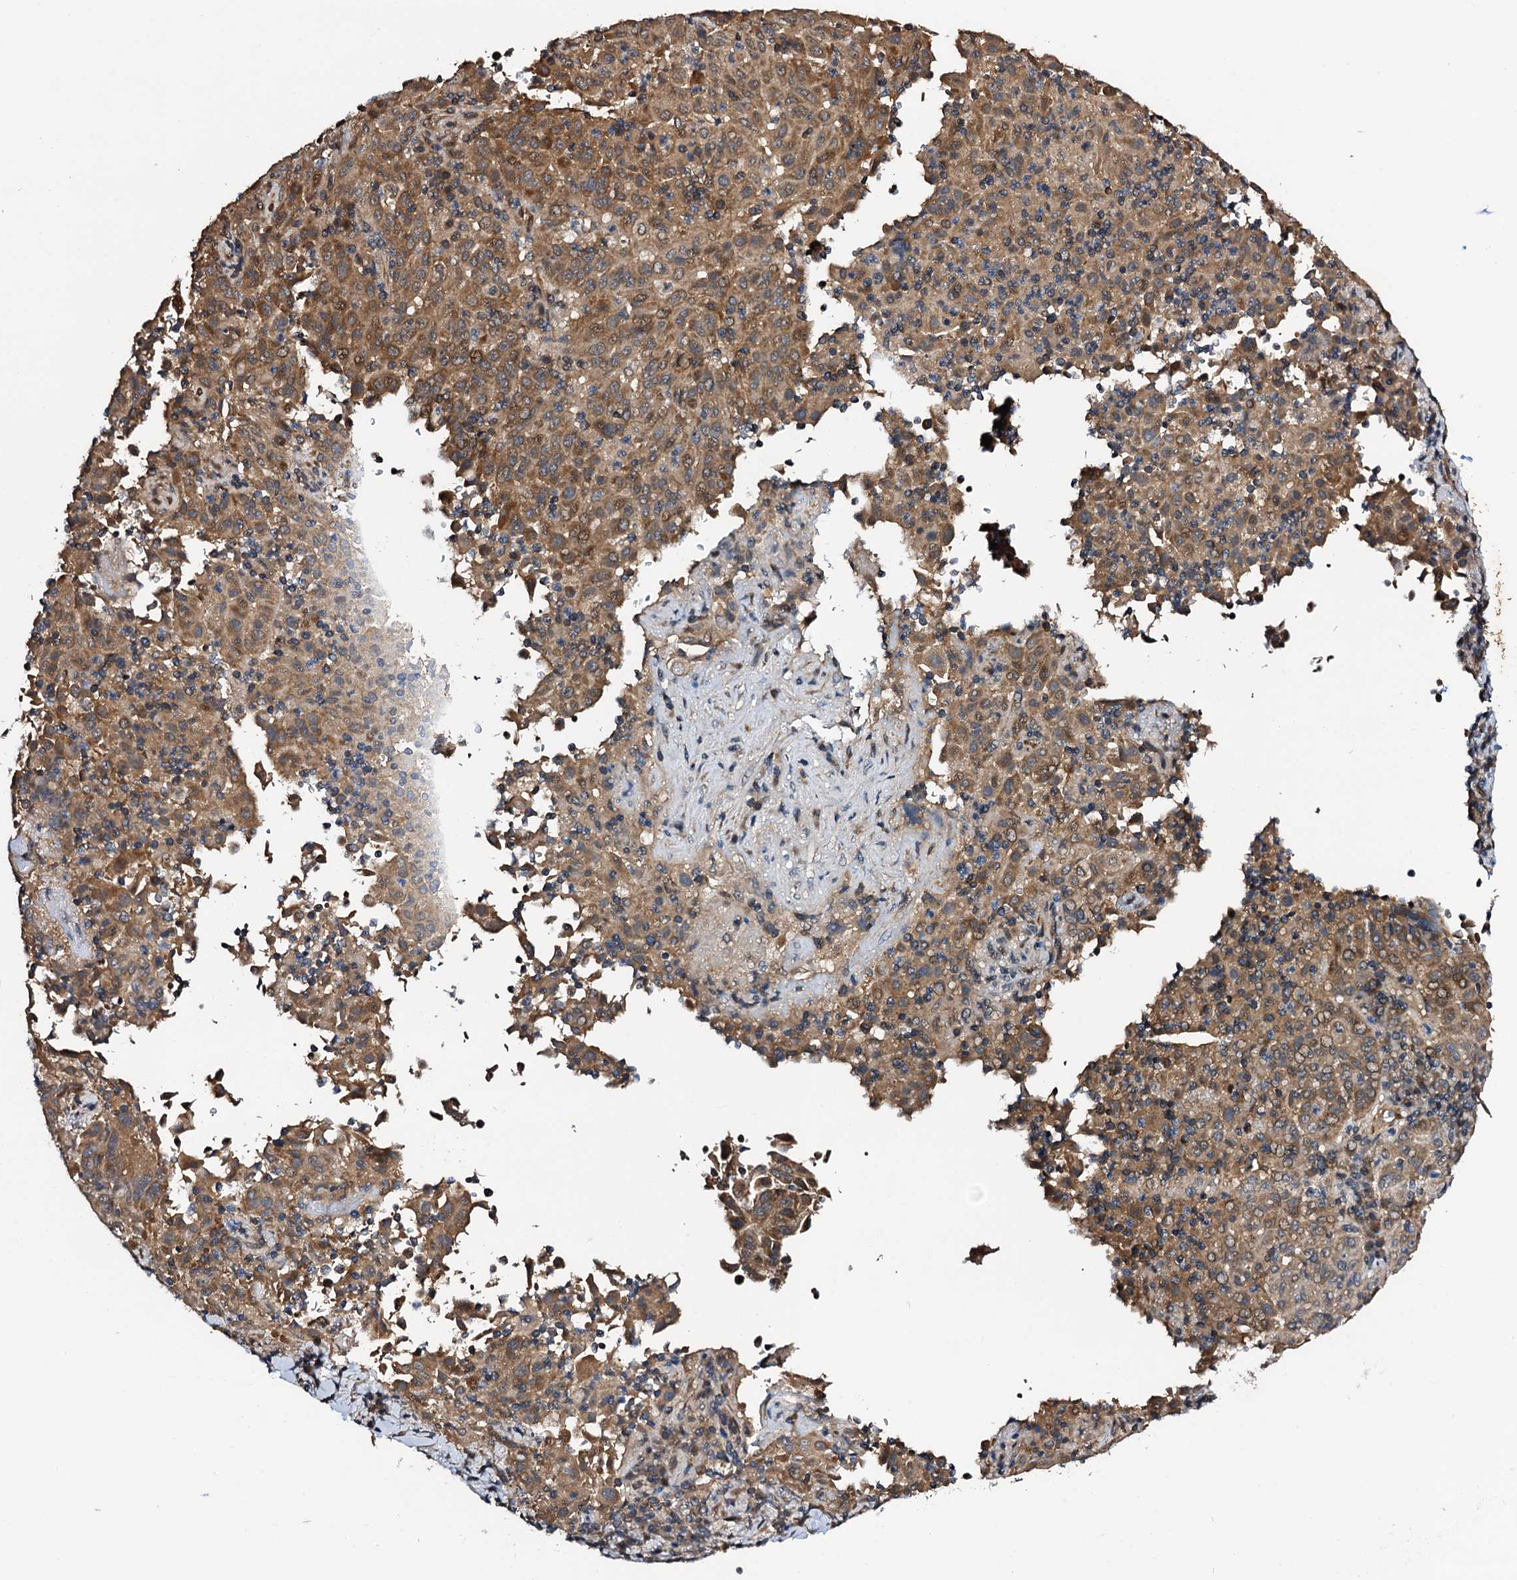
{"staining": {"intensity": "moderate", "quantity": ">75%", "location": "cytoplasmic/membranous"}, "tissue": "pancreatic cancer", "cell_type": "Tumor cells", "image_type": "cancer", "snomed": [{"axis": "morphology", "description": "Adenocarcinoma, NOS"}, {"axis": "topography", "description": "Pancreas"}], "caption": "Pancreatic cancer stained for a protein exhibits moderate cytoplasmic/membranous positivity in tumor cells.", "gene": "NAA16", "patient": {"sex": "male", "age": 63}}